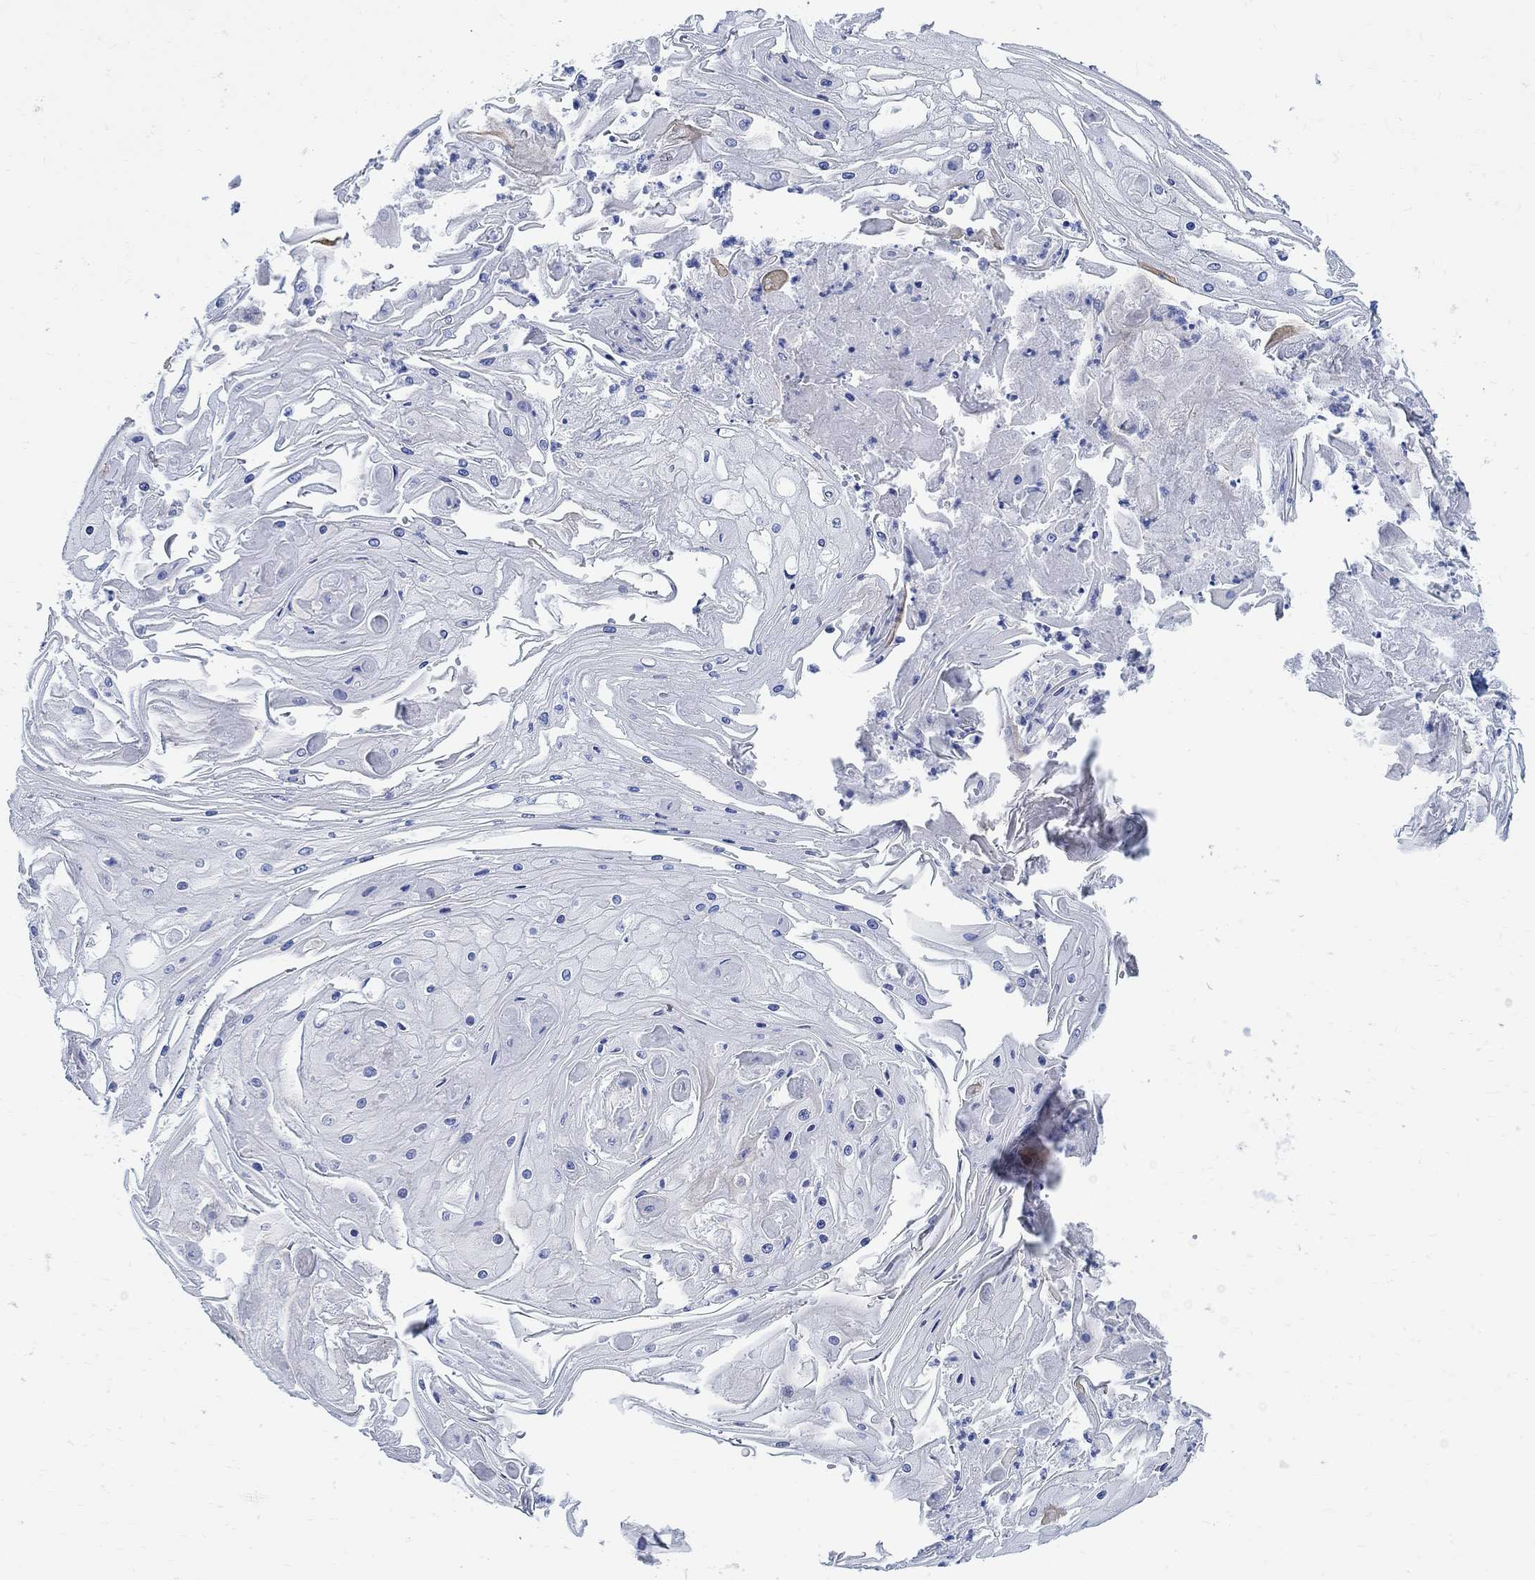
{"staining": {"intensity": "negative", "quantity": "none", "location": "none"}, "tissue": "skin cancer", "cell_type": "Tumor cells", "image_type": "cancer", "snomed": [{"axis": "morphology", "description": "Squamous cell carcinoma, NOS"}, {"axis": "topography", "description": "Skin"}], "caption": "This image is of skin cancer (squamous cell carcinoma) stained with IHC to label a protein in brown with the nuclei are counter-stained blue. There is no expression in tumor cells.", "gene": "PHF21B", "patient": {"sex": "male", "age": 70}}